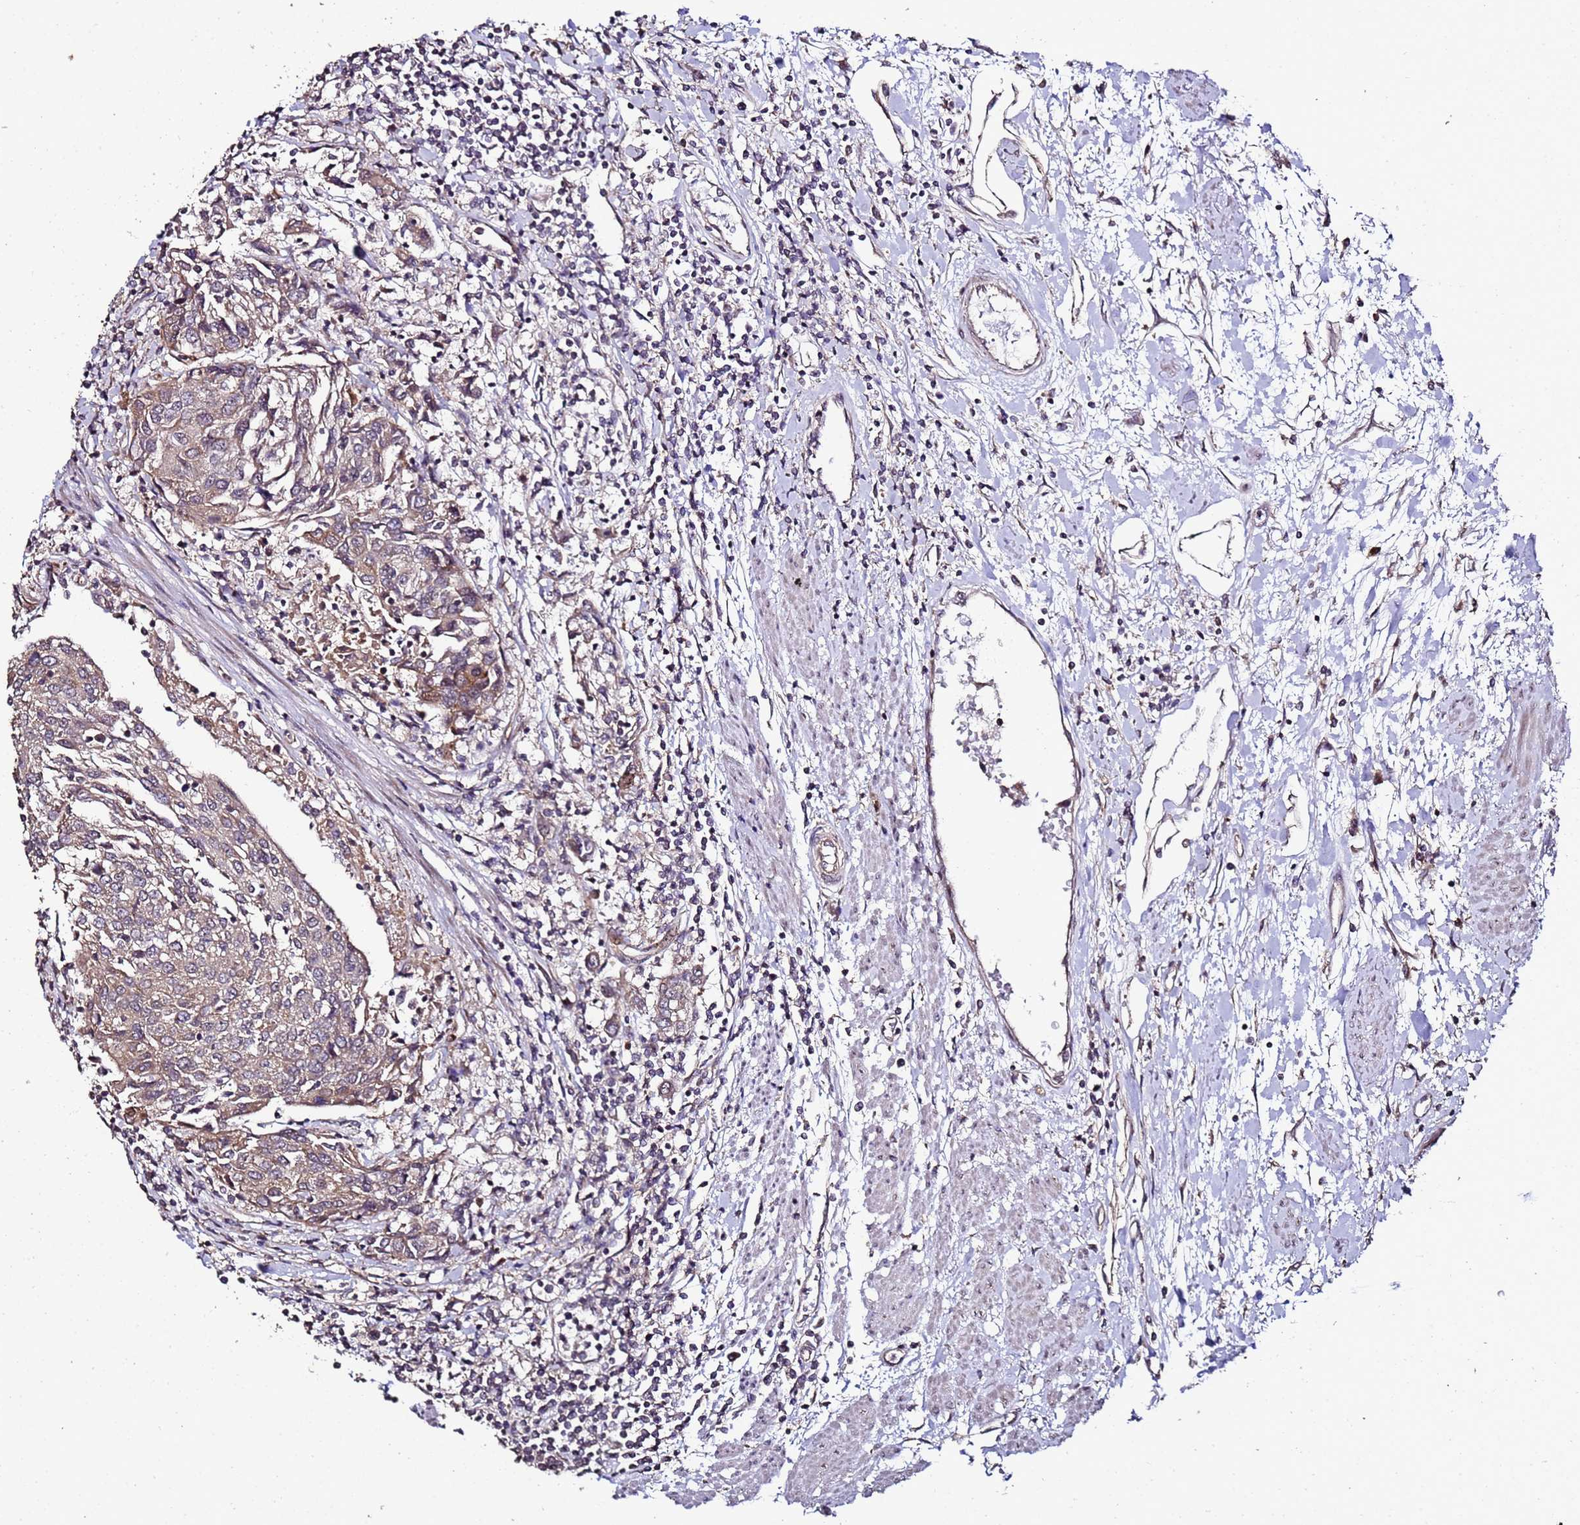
{"staining": {"intensity": "weak", "quantity": "25%-75%", "location": "cytoplasmic/membranous"}, "tissue": "urothelial cancer", "cell_type": "Tumor cells", "image_type": "cancer", "snomed": [{"axis": "morphology", "description": "Urothelial carcinoma, High grade"}, {"axis": "topography", "description": "Urinary bladder"}], "caption": "High-power microscopy captured an immunohistochemistry micrograph of high-grade urothelial carcinoma, revealing weak cytoplasmic/membranous positivity in approximately 25%-75% of tumor cells.", "gene": "PRODH", "patient": {"sex": "female", "age": 85}}